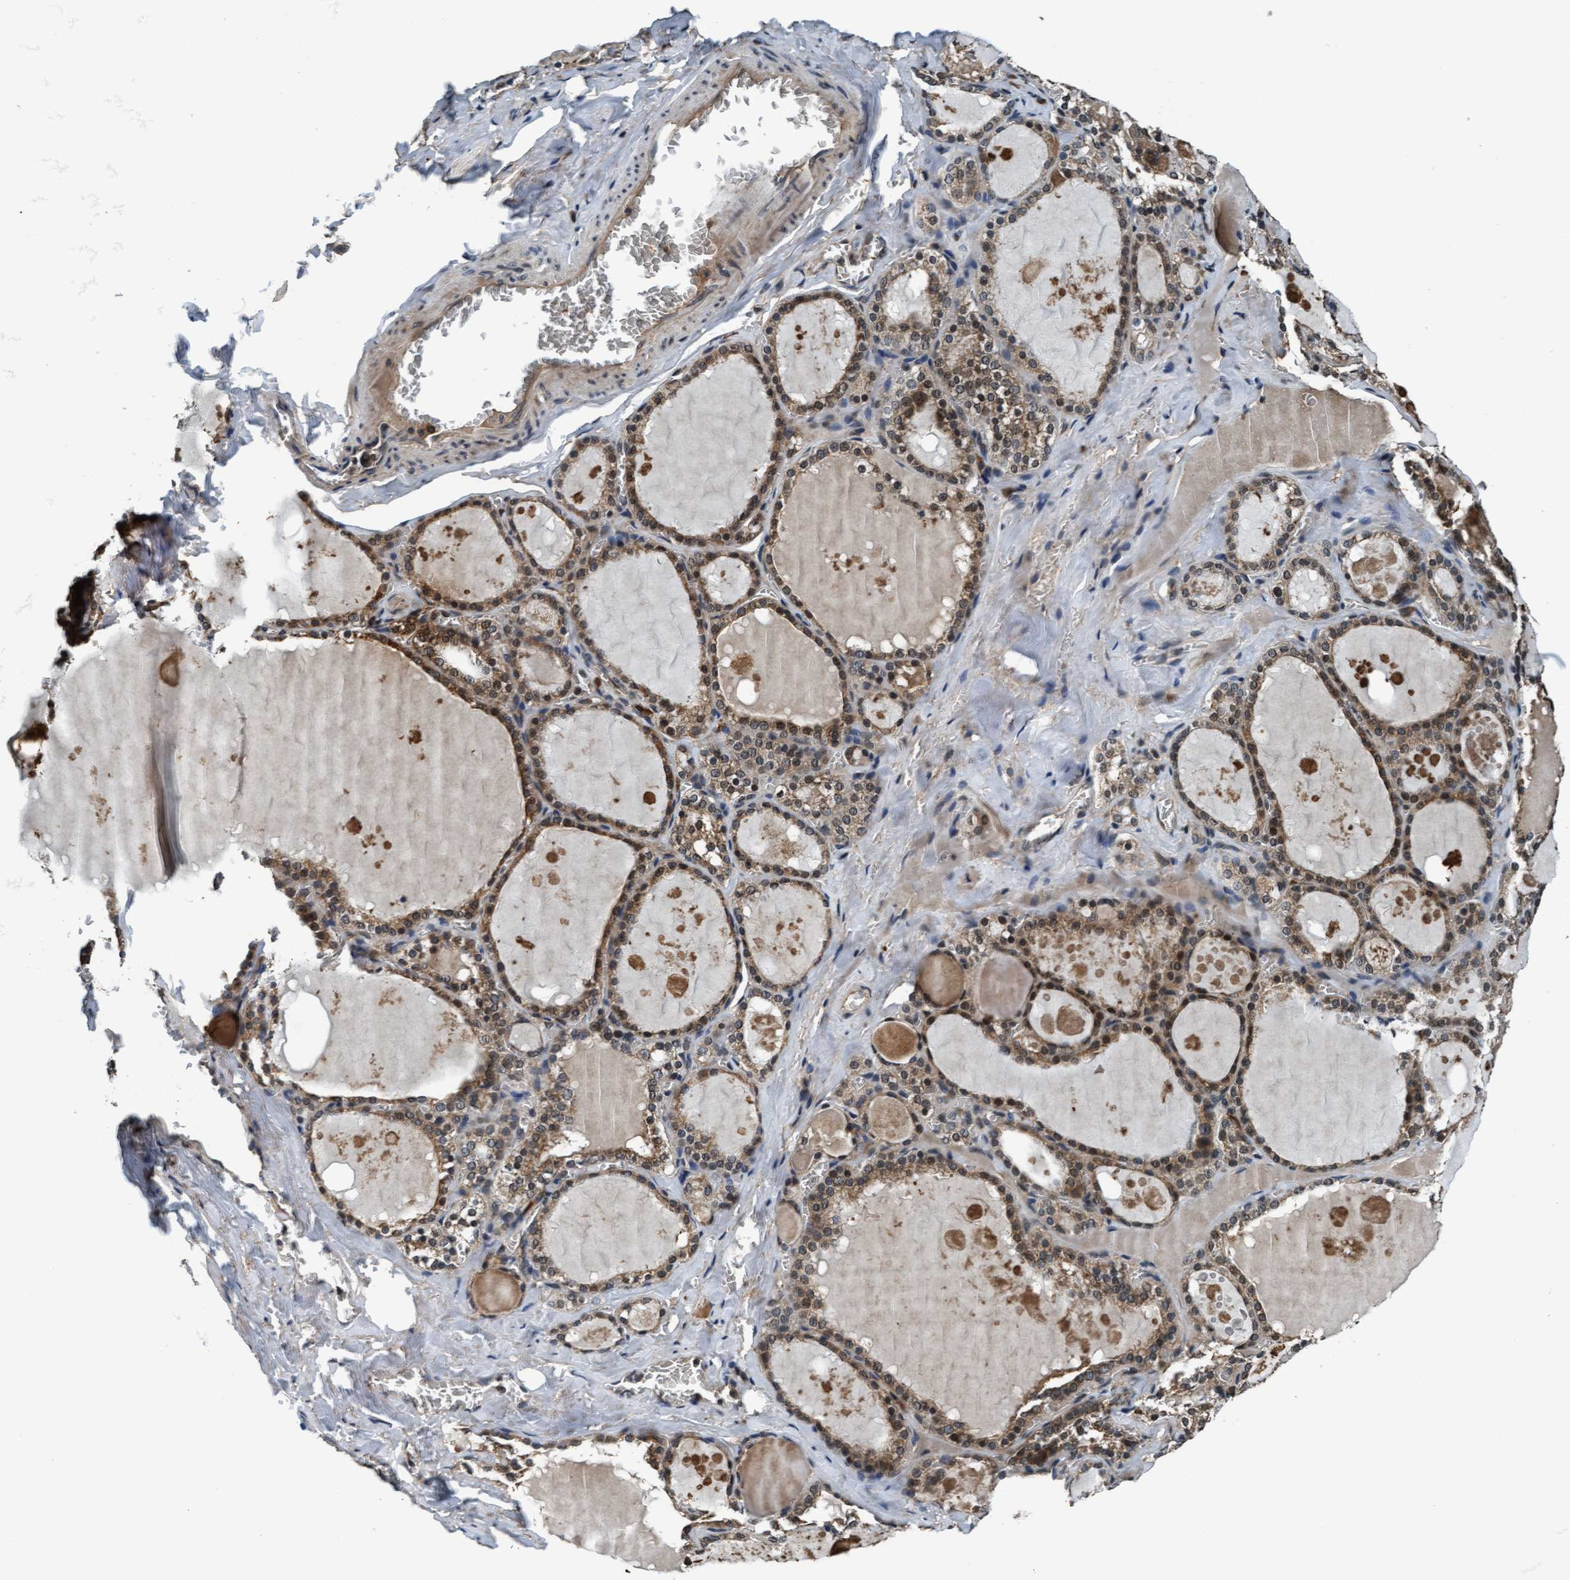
{"staining": {"intensity": "strong", "quantity": ">75%", "location": "cytoplasmic/membranous"}, "tissue": "thyroid gland", "cell_type": "Glandular cells", "image_type": "normal", "snomed": [{"axis": "morphology", "description": "Normal tissue, NOS"}, {"axis": "topography", "description": "Thyroid gland"}], "caption": "A high-resolution histopathology image shows IHC staining of unremarkable thyroid gland, which shows strong cytoplasmic/membranous expression in approximately >75% of glandular cells.", "gene": "WASF1", "patient": {"sex": "male", "age": 56}}